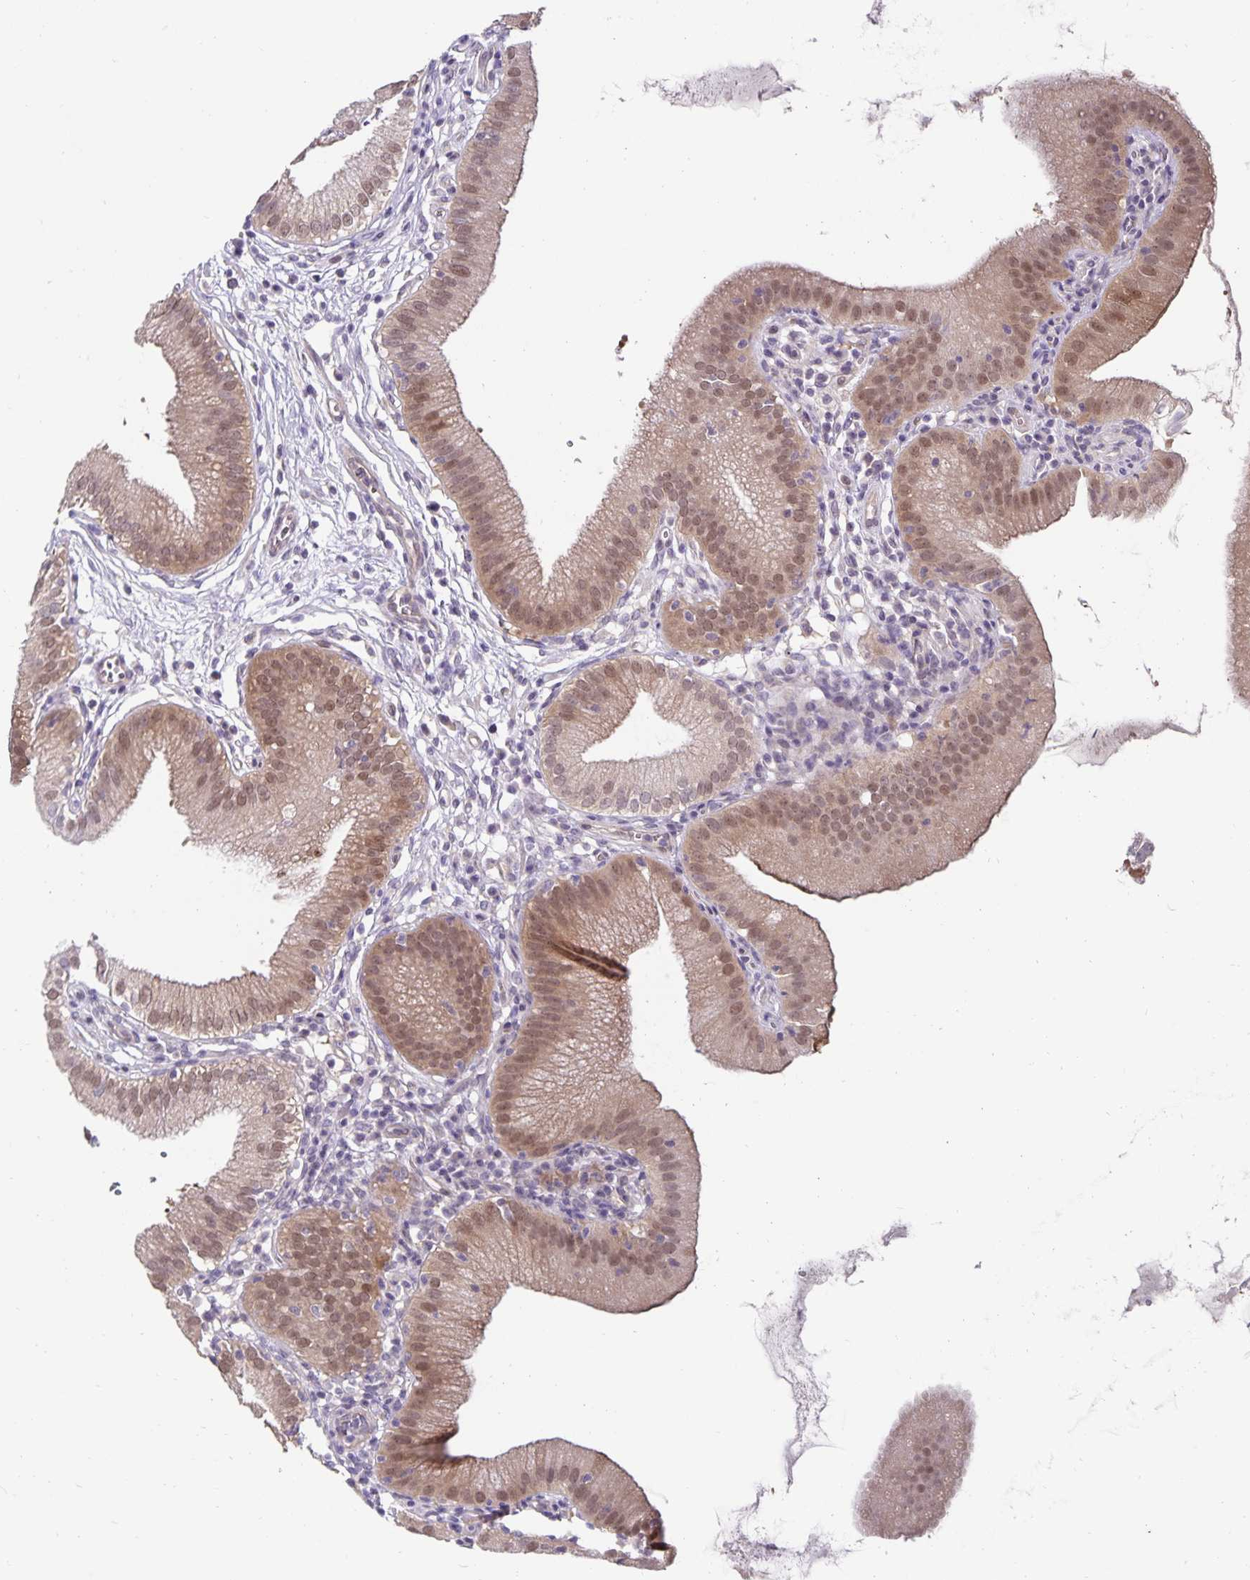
{"staining": {"intensity": "moderate", "quantity": ">75%", "location": "cytoplasmic/membranous,nuclear"}, "tissue": "gallbladder", "cell_type": "Glandular cells", "image_type": "normal", "snomed": [{"axis": "morphology", "description": "Normal tissue, NOS"}, {"axis": "topography", "description": "Gallbladder"}], "caption": "Gallbladder stained for a protein shows moderate cytoplasmic/membranous,nuclear positivity in glandular cells. The staining was performed using DAB (3,3'-diaminobenzidine), with brown indicating positive protein expression. Nuclei are stained blue with hematoxylin.", "gene": "CDKN2B", "patient": {"sex": "female", "age": 65}}